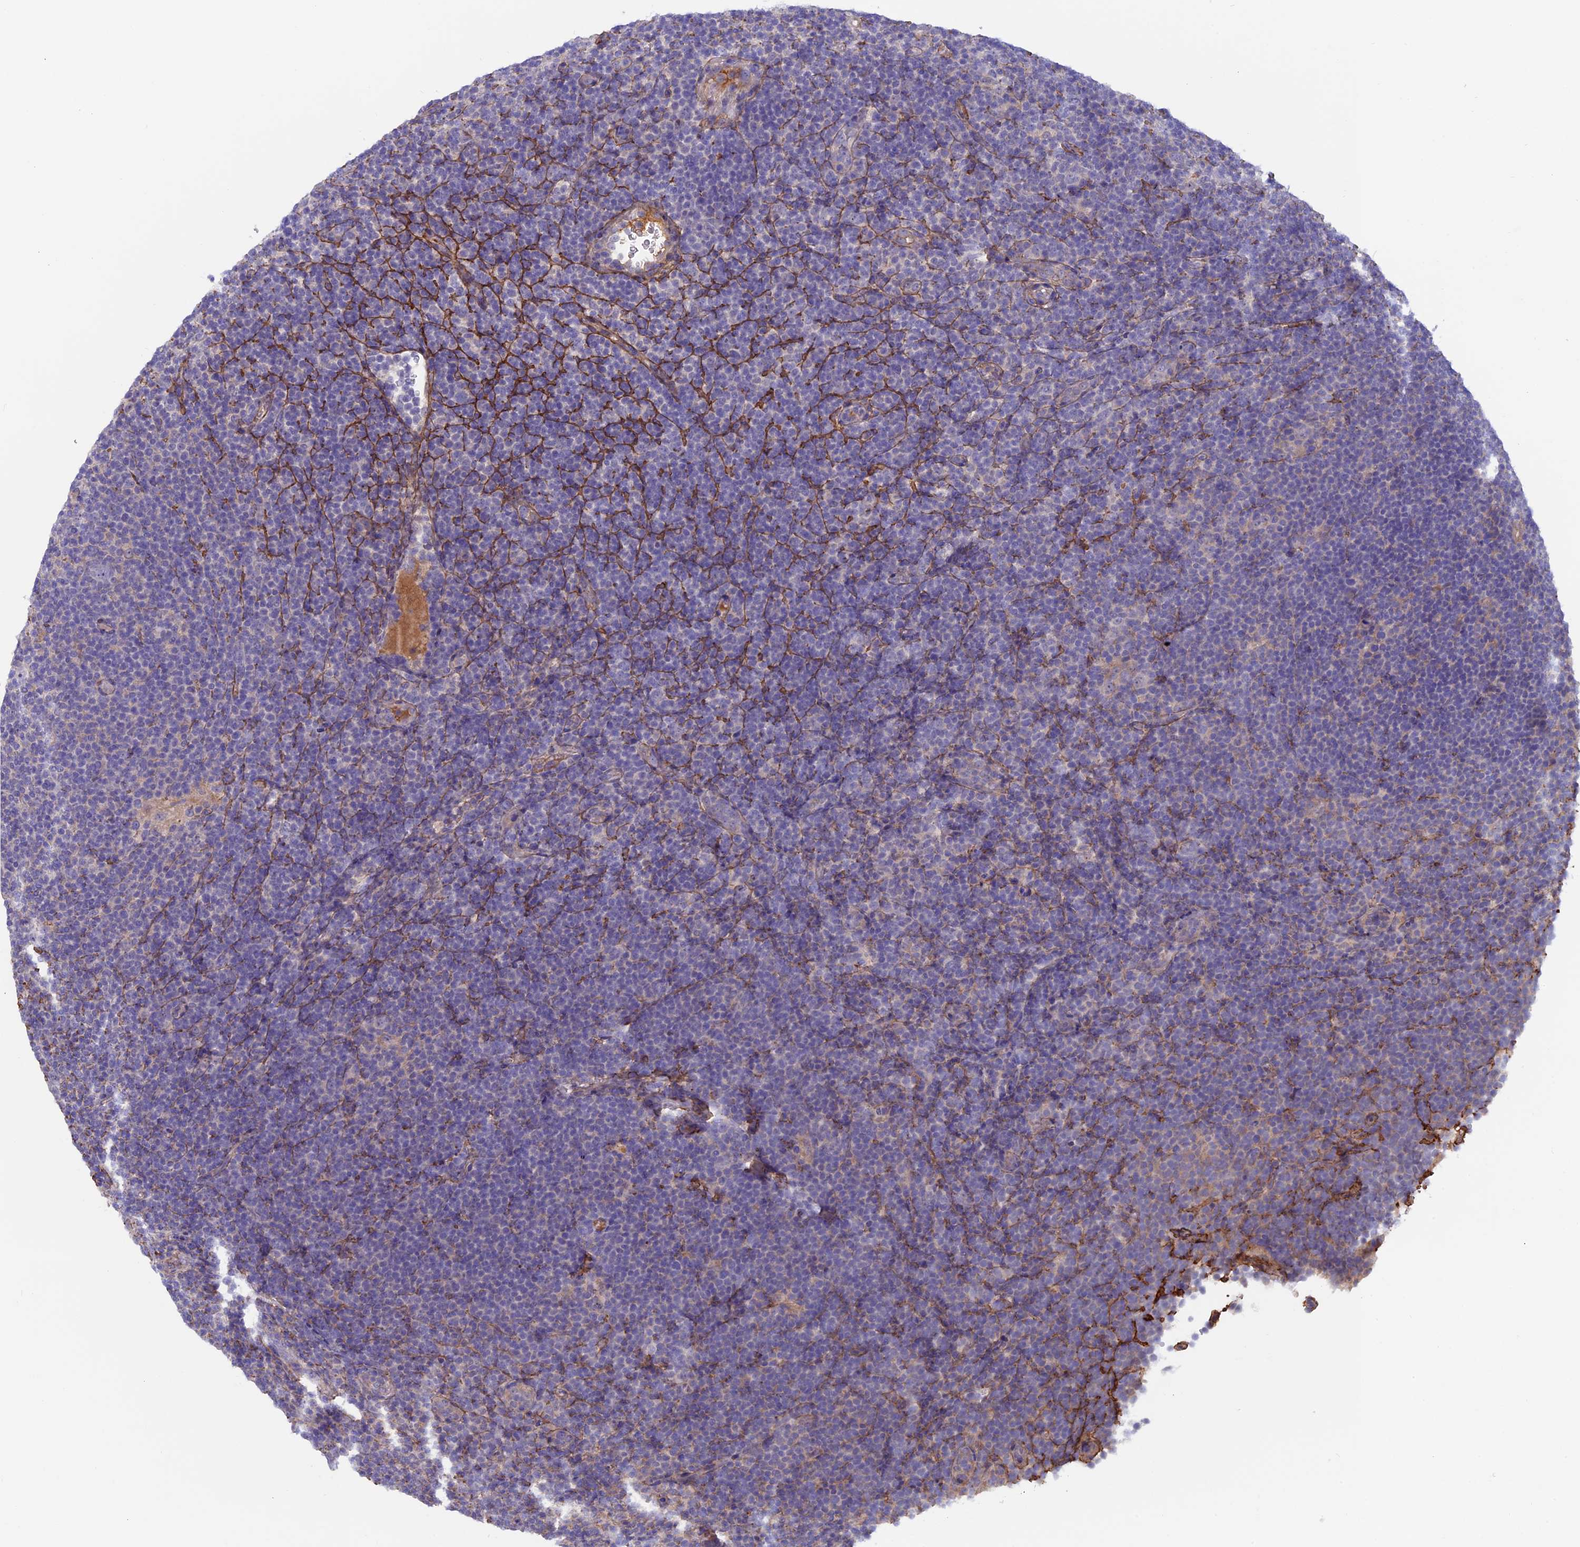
{"staining": {"intensity": "negative", "quantity": "none", "location": "none"}, "tissue": "lymphoma", "cell_type": "Tumor cells", "image_type": "cancer", "snomed": [{"axis": "morphology", "description": "Hodgkin's disease, NOS"}, {"axis": "topography", "description": "Lymph node"}], "caption": "There is no significant positivity in tumor cells of Hodgkin's disease.", "gene": "COL4A3", "patient": {"sex": "female", "age": 57}}